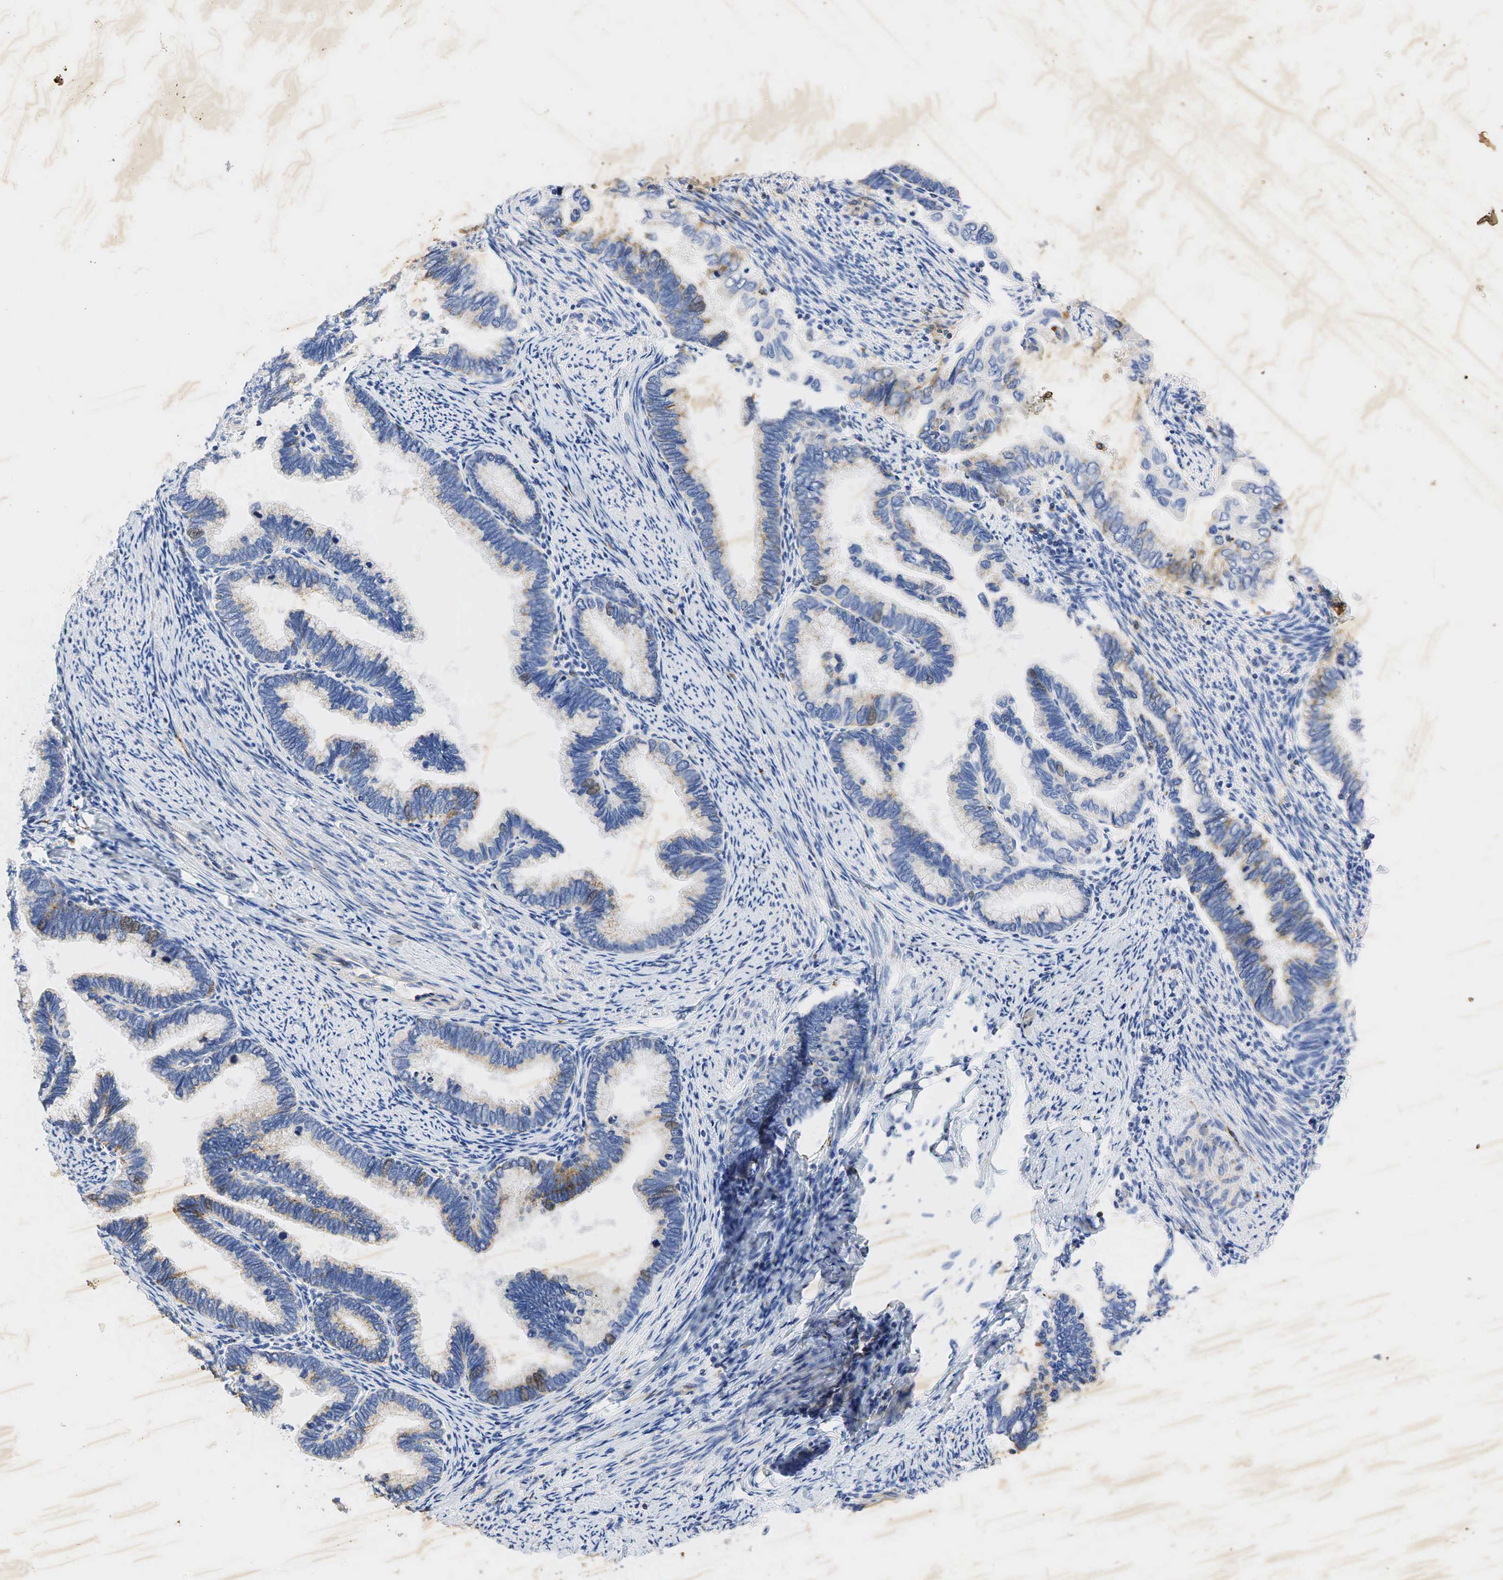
{"staining": {"intensity": "weak", "quantity": "25%-75%", "location": "cytoplasmic/membranous,nuclear"}, "tissue": "cervical cancer", "cell_type": "Tumor cells", "image_type": "cancer", "snomed": [{"axis": "morphology", "description": "Adenocarcinoma, NOS"}, {"axis": "topography", "description": "Cervix"}], "caption": "An image showing weak cytoplasmic/membranous and nuclear expression in about 25%-75% of tumor cells in adenocarcinoma (cervical), as visualized by brown immunohistochemical staining.", "gene": "SYP", "patient": {"sex": "female", "age": 49}}